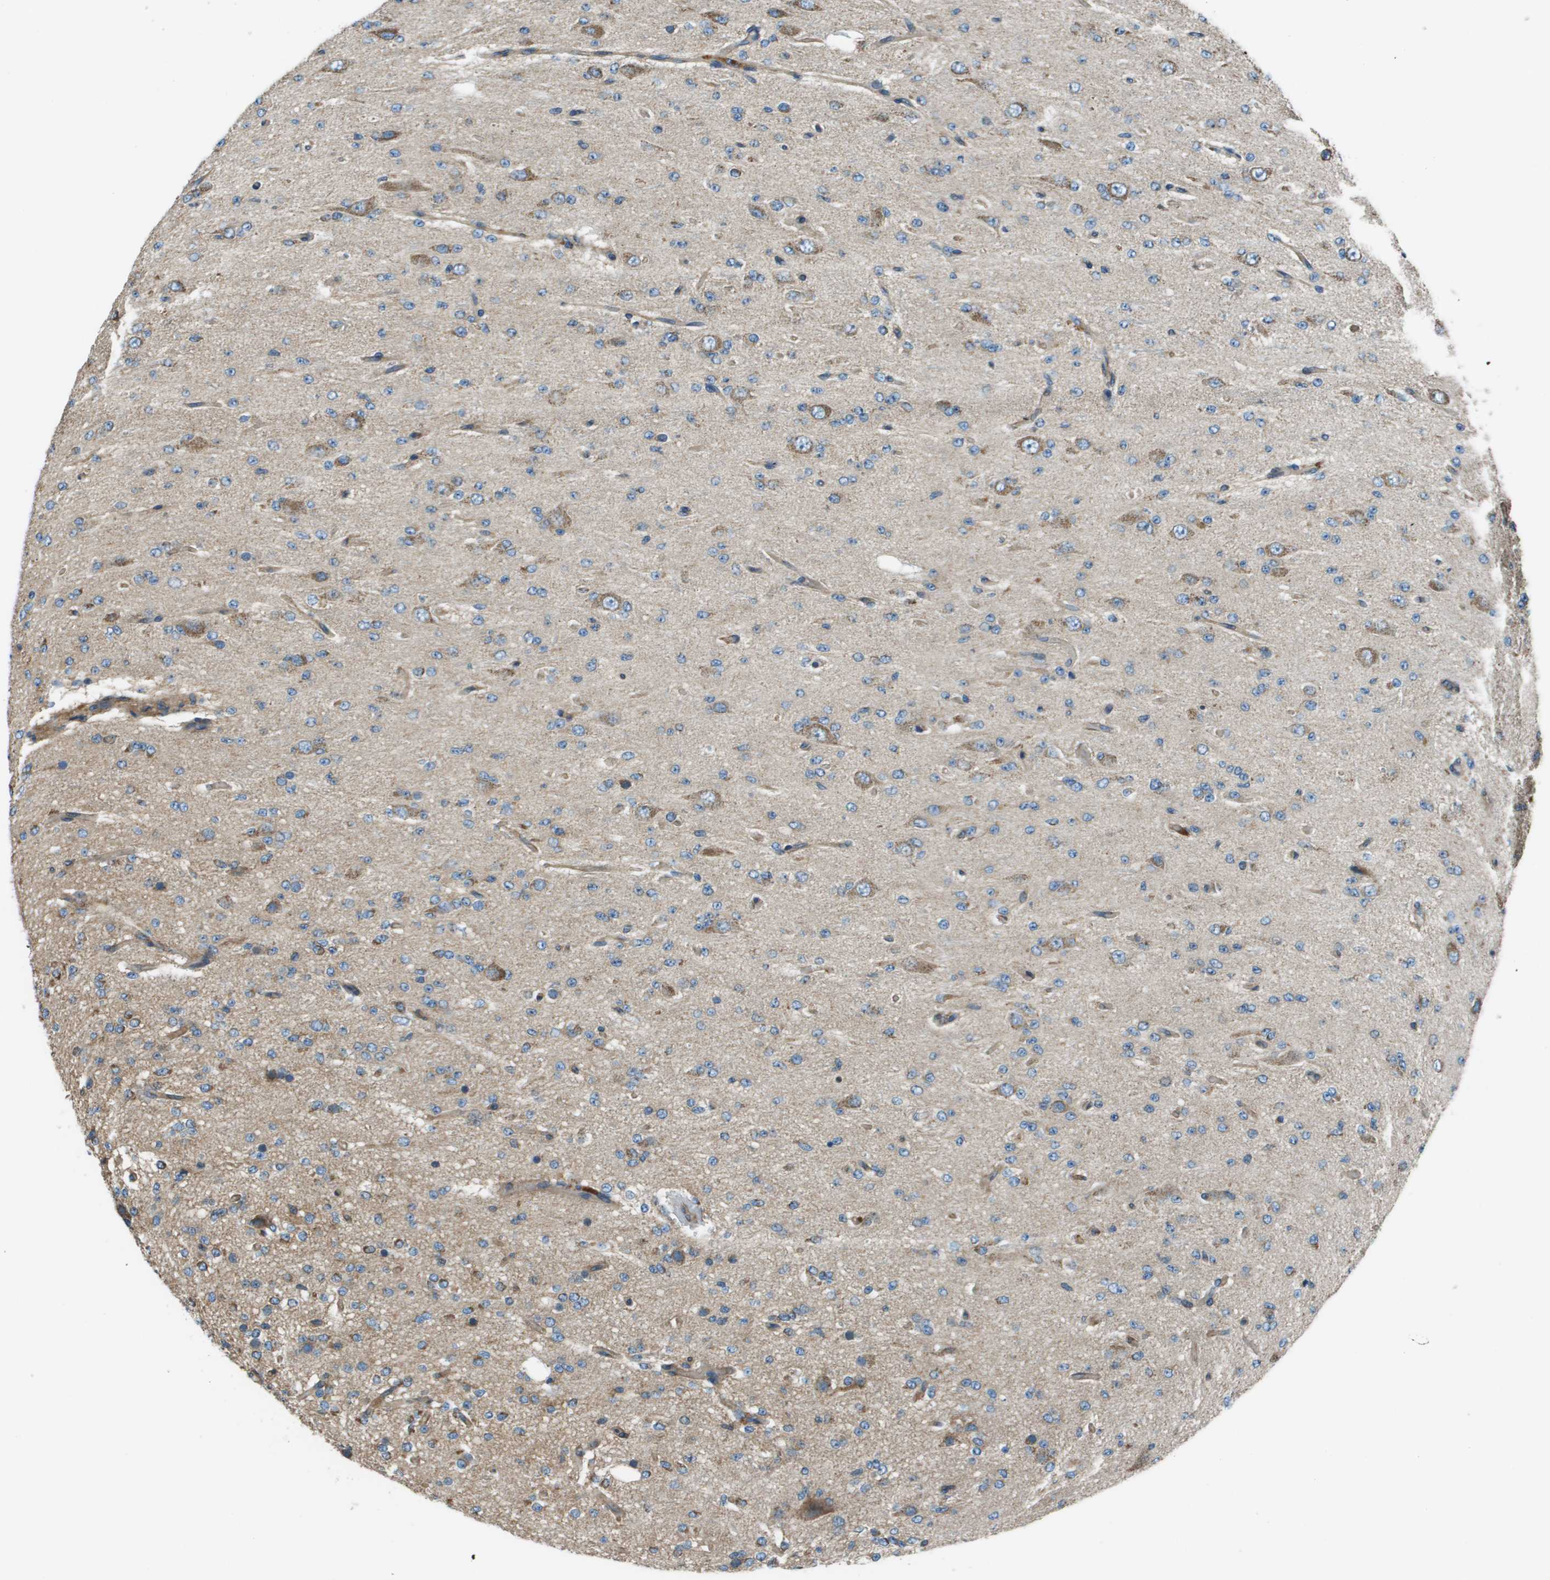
{"staining": {"intensity": "weak", "quantity": "25%-75%", "location": "cytoplasmic/membranous"}, "tissue": "glioma", "cell_type": "Tumor cells", "image_type": "cancer", "snomed": [{"axis": "morphology", "description": "Glioma, malignant, Low grade"}, {"axis": "topography", "description": "Brain"}], "caption": "Malignant glioma (low-grade) stained with DAB IHC exhibits low levels of weak cytoplasmic/membranous positivity in approximately 25%-75% of tumor cells.", "gene": "TMEM51", "patient": {"sex": "male", "age": 38}}